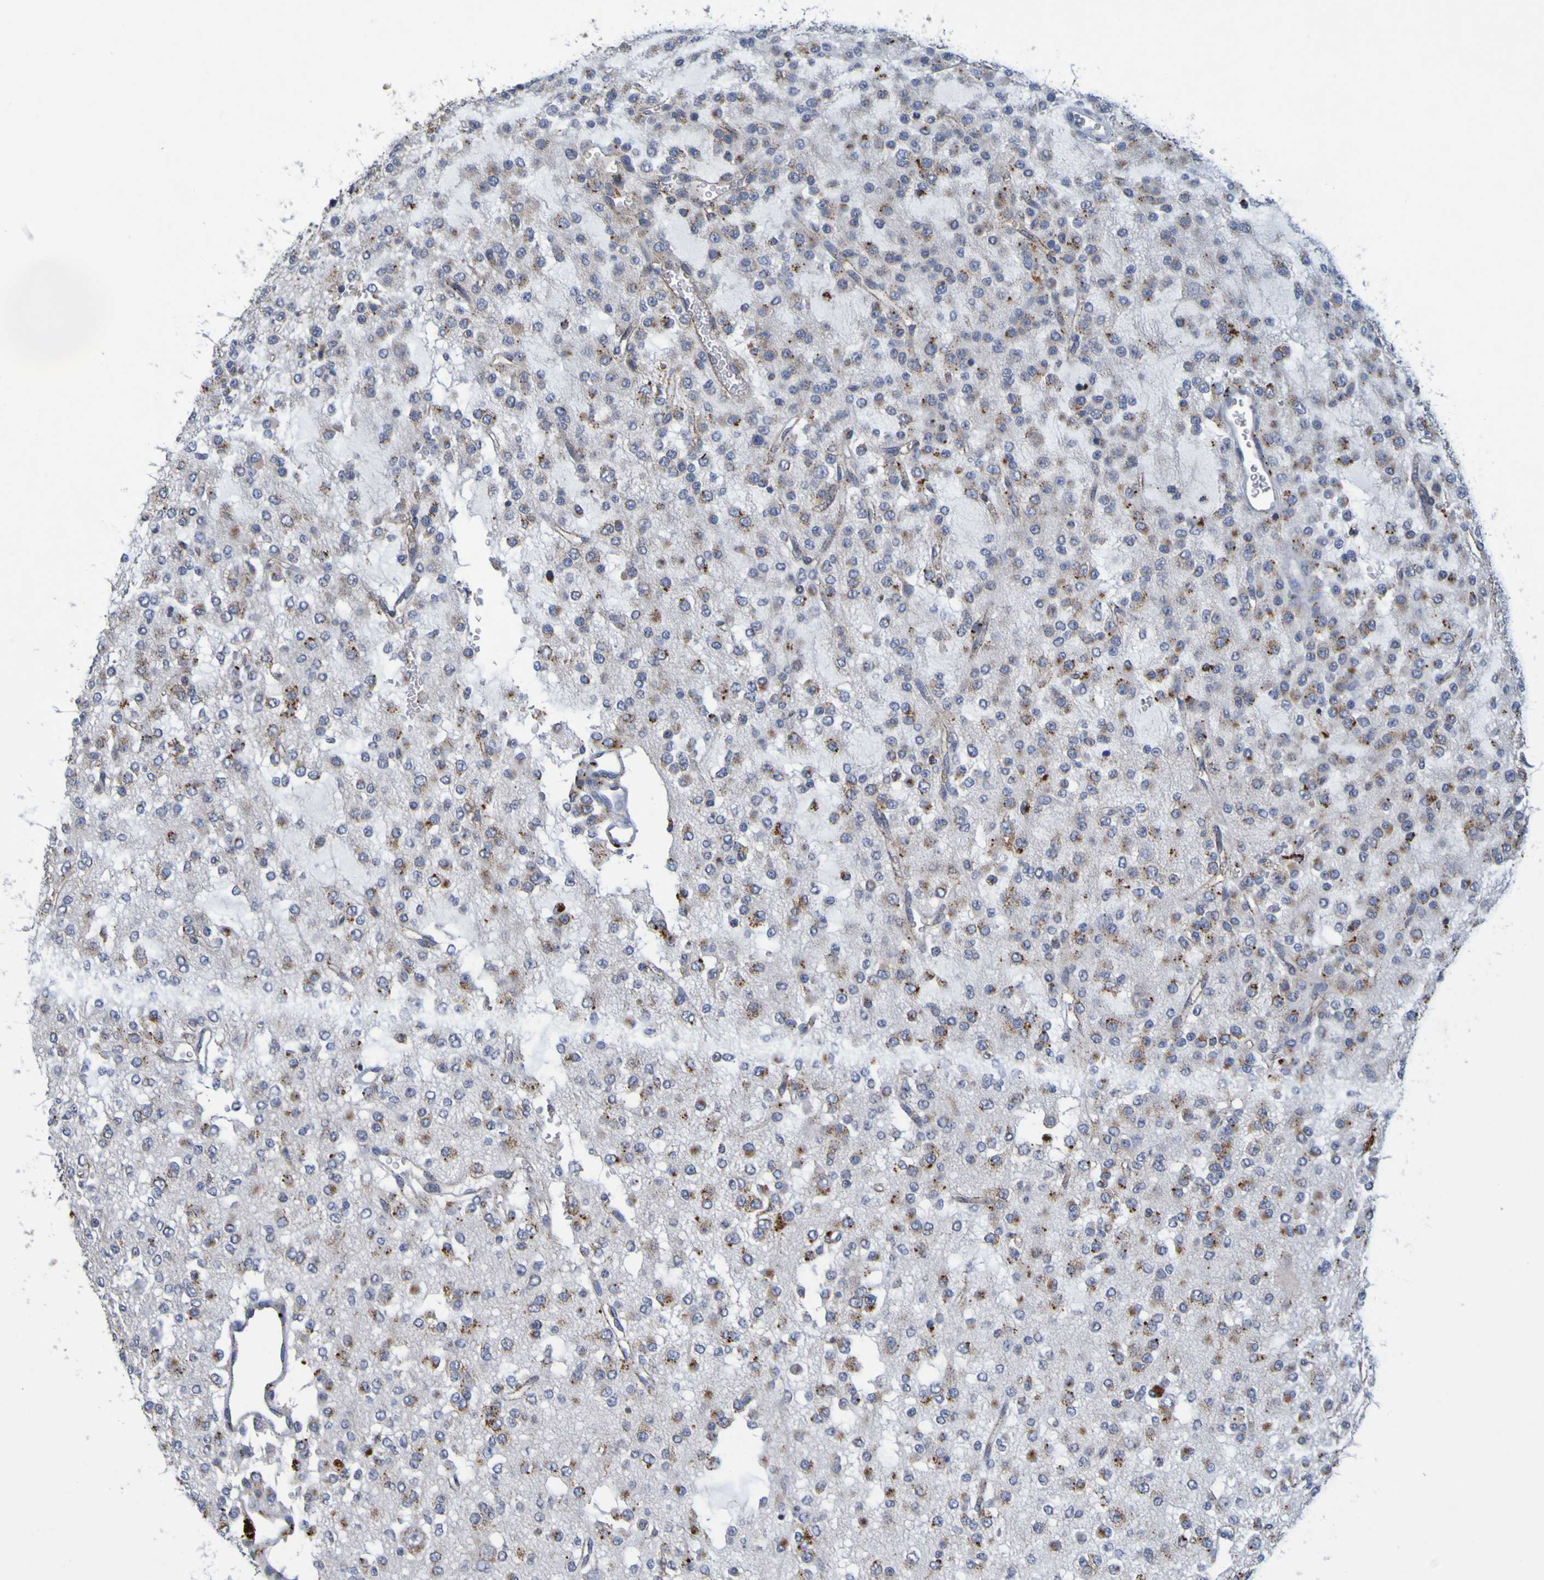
{"staining": {"intensity": "moderate", "quantity": "25%-75%", "location": "cytoplasmic/membranous"}, "tissue": "glioma", "cell_type": "Tumor cells", "image_type": "cancer", "snomed": [{"axis": "morphology", "description": "Glioma, malignant, Low grade"}, {"axis": "topography", "description": "Brain"}], "caption": "Moderate cytoplasmic/membranous positivity is present in about 25%-75% of tumor cells in glioma.", "gene": "TPH1", "patient": {"sex": "male", "age": 38}}